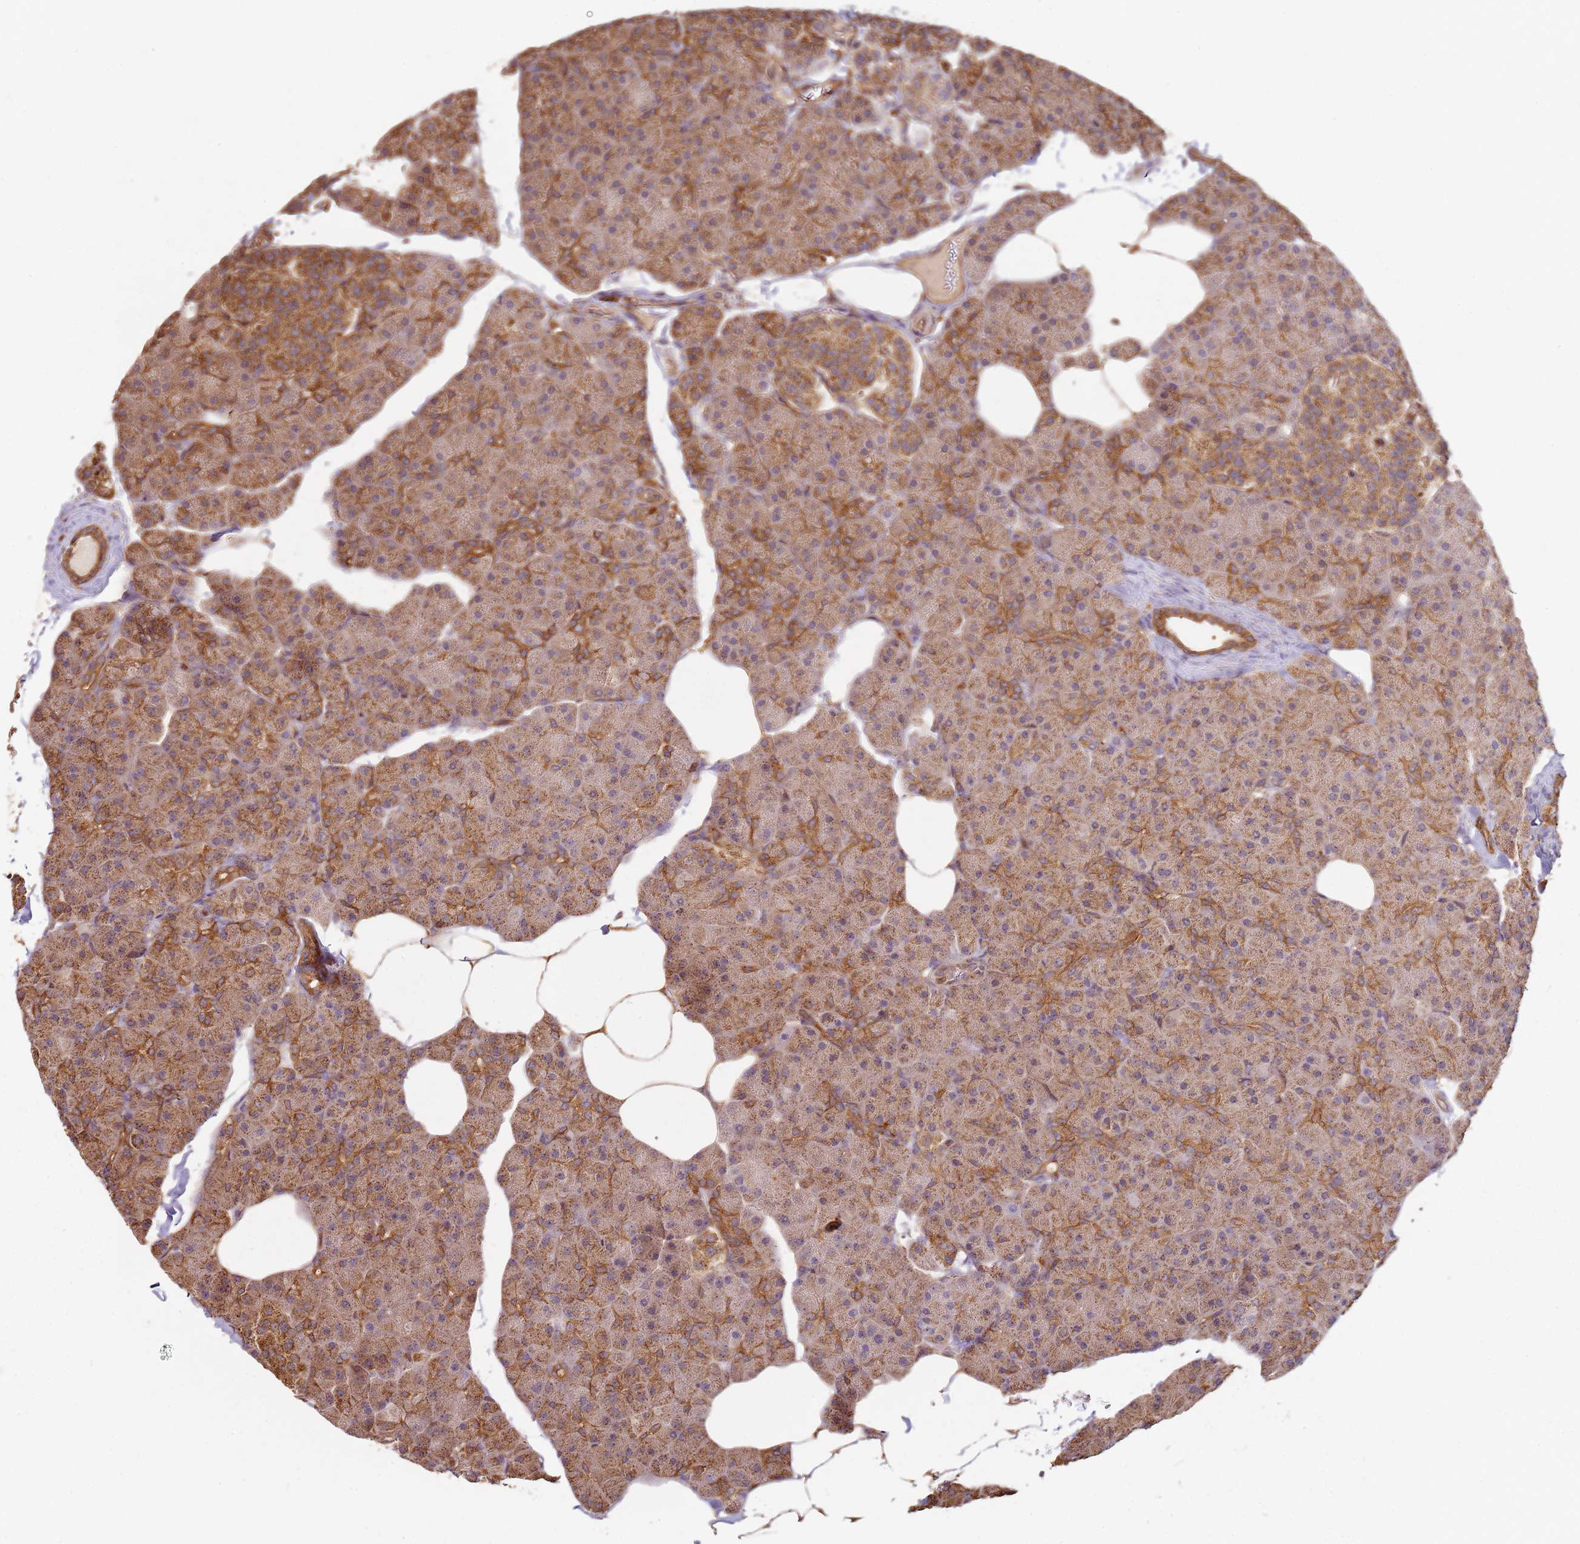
{"staining": {"intensity": "strong", "quantity": ">75%", "location": "cytoplasmic/membranous"}, "tissue": "pancreas", "cell_type": "Exocrine glandular cells", "image_type": "normal", "snomed": [{"axis": "morphology", "description": "Normal tissue, NOS"}, {"axis": "topography", "description": "Pancreas"}], "caption": "A high-resolution micrograph shows IHC staining of normal pancreas, which shows strong cytoplasmic/membranous staining in about >75% of exocrine glandular cells.", "gene": "SCGB2B2", "patient": {"sex": "male", "age": 35}}